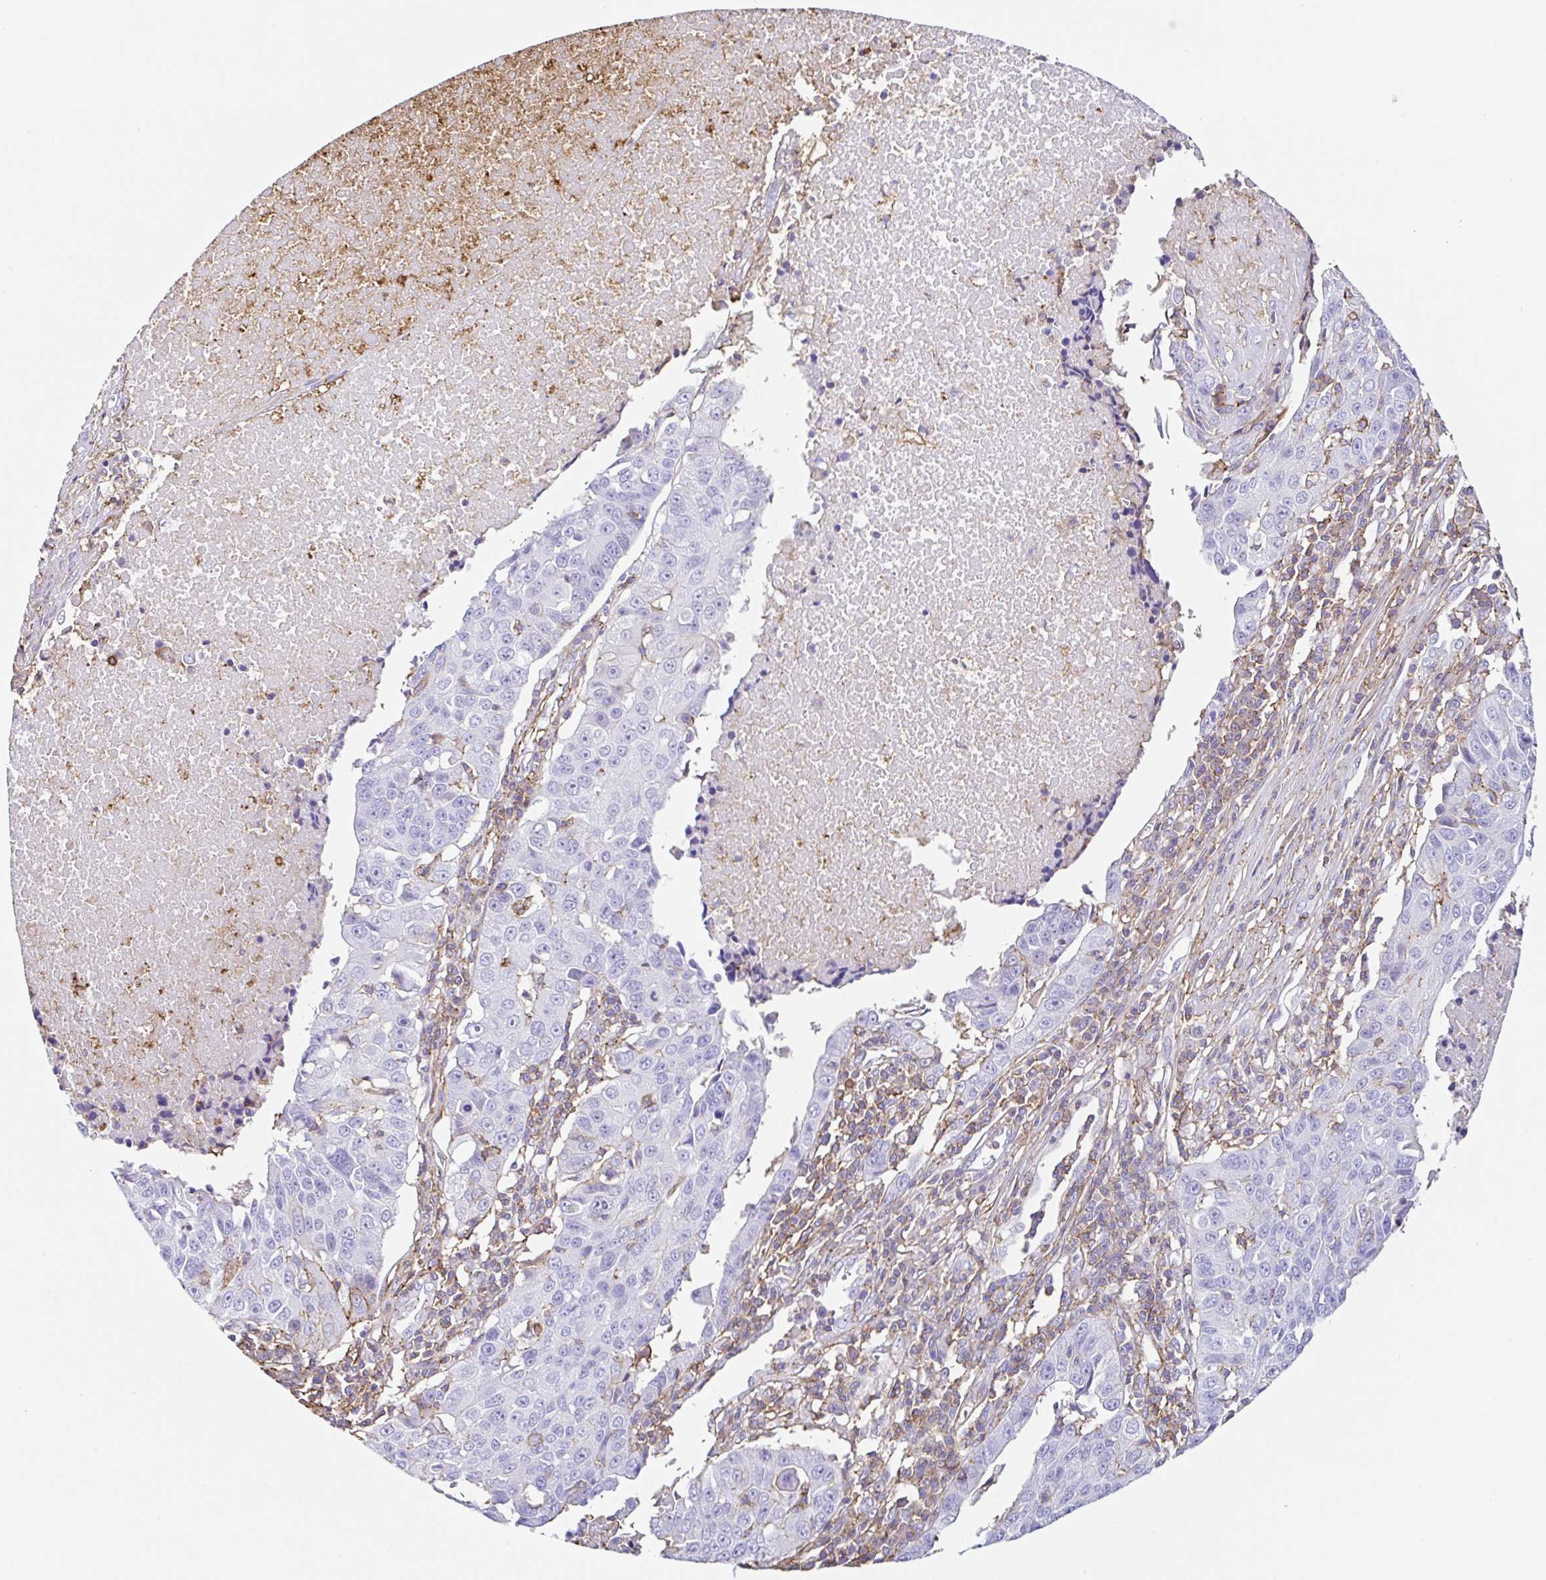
{"staining": {"intensity": "negative", "quantity": "none", "location": "none"}, "tissue": "lung cancer", "cell_type": "Tumor cells", "image_type": "cancer", "snomed": [{"axis": "morphology", "description": "Squamous cell carcinoma, NOS"}, {"axis": "topography", "description": "Lung"}], "caption": "This is a histopathology image of immunohistochemistry (IHC) staining of lung cancer, which shows no positivity in tumor cells.", "gene": "MTTP", "patient": {"sex": "female", "age": 66}}